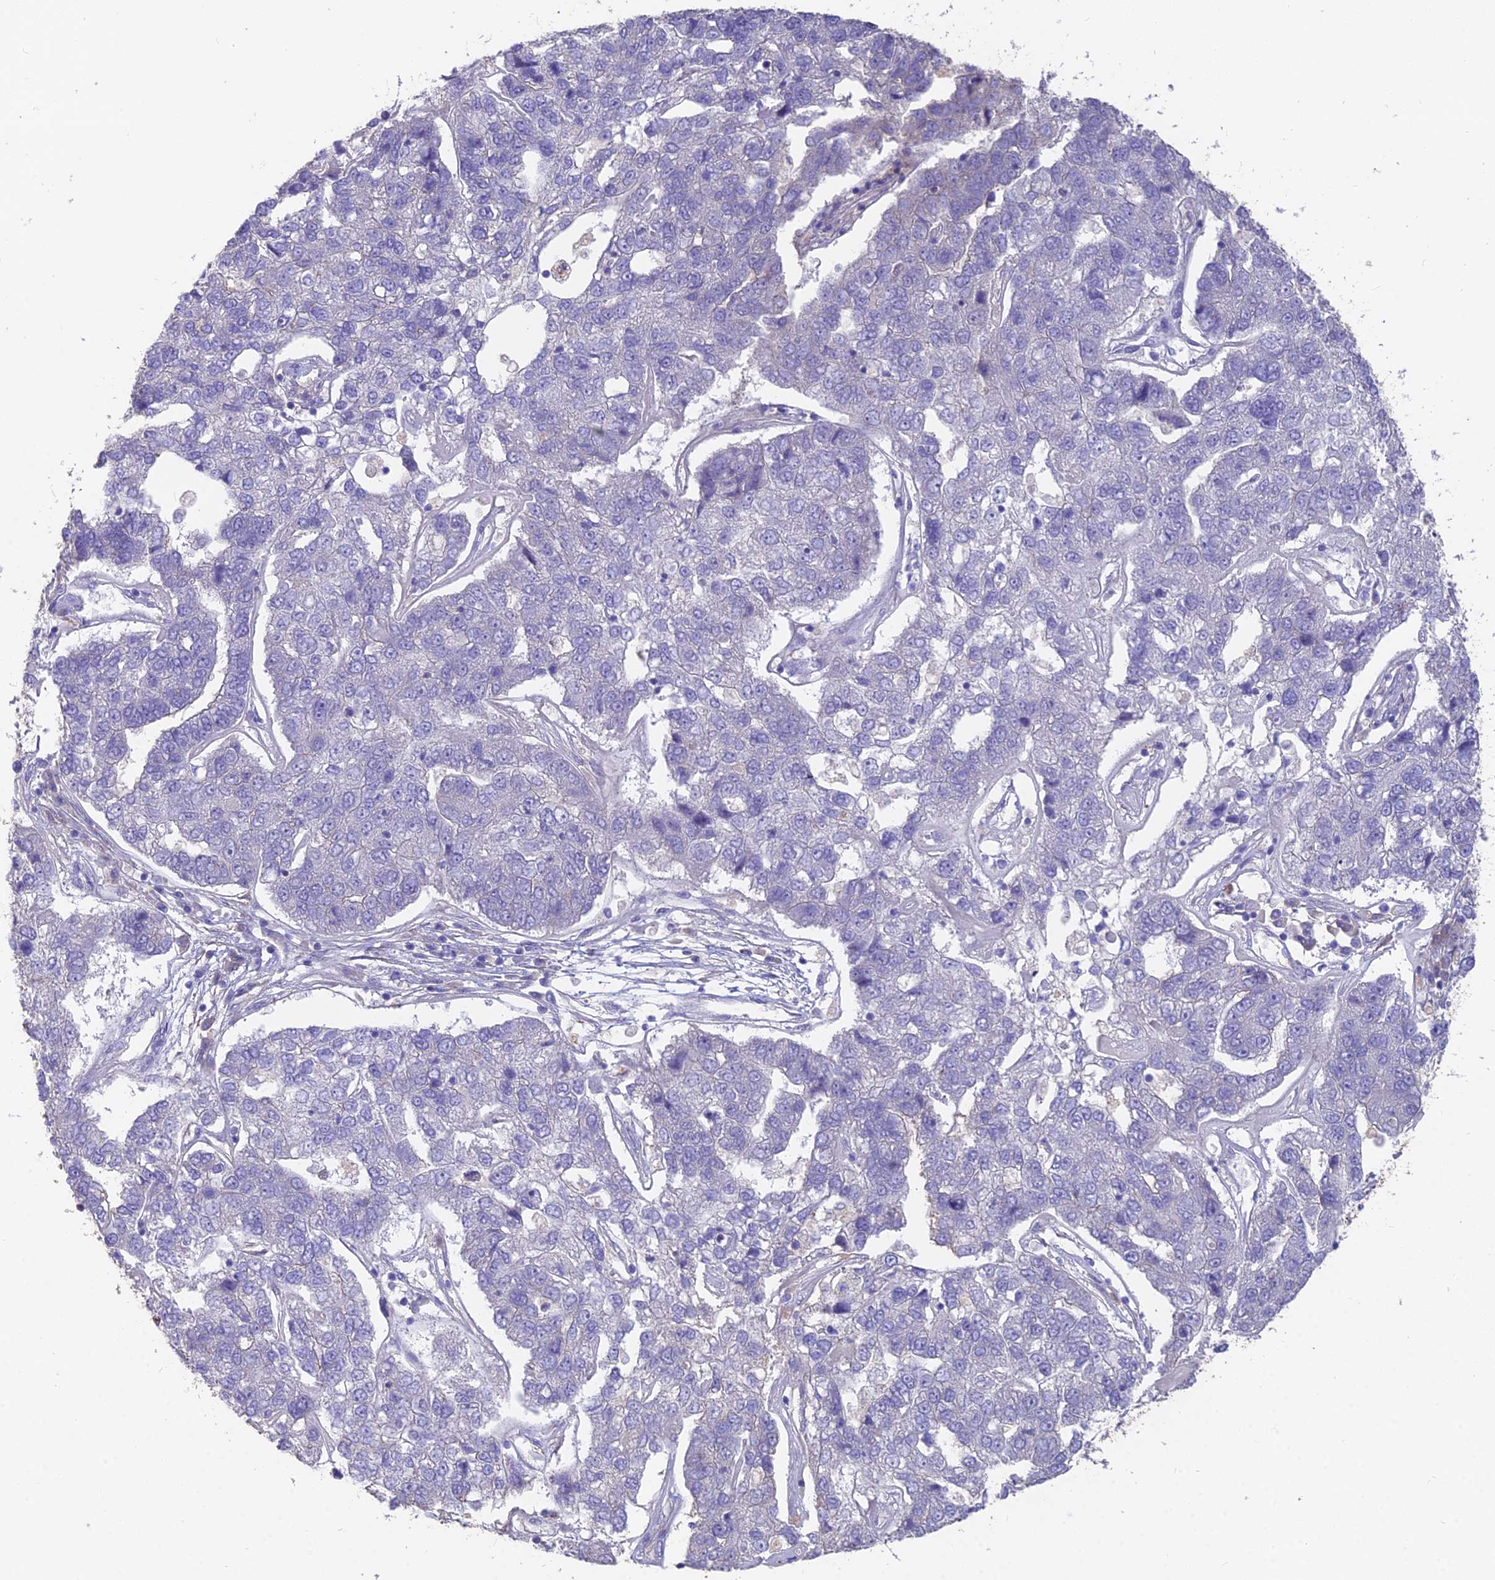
{"staining": {"intensity": "negative", "quantity": "none", "location": "none"}, "tissue": "pancreatic cancer", "cell_type": "Tumor cells", "image_type": "cancer", "snomed": [{"axis": "morphology", "description": "Adenocarcinoma, NOS"}, {"axis": "topography", "description": "Pancreas"}], "caption": "Tumor cells show no significant protein staining in pancreatic cancer.", "gene": "FAM168B", "patient": {"sex": "female", "age": 61}}